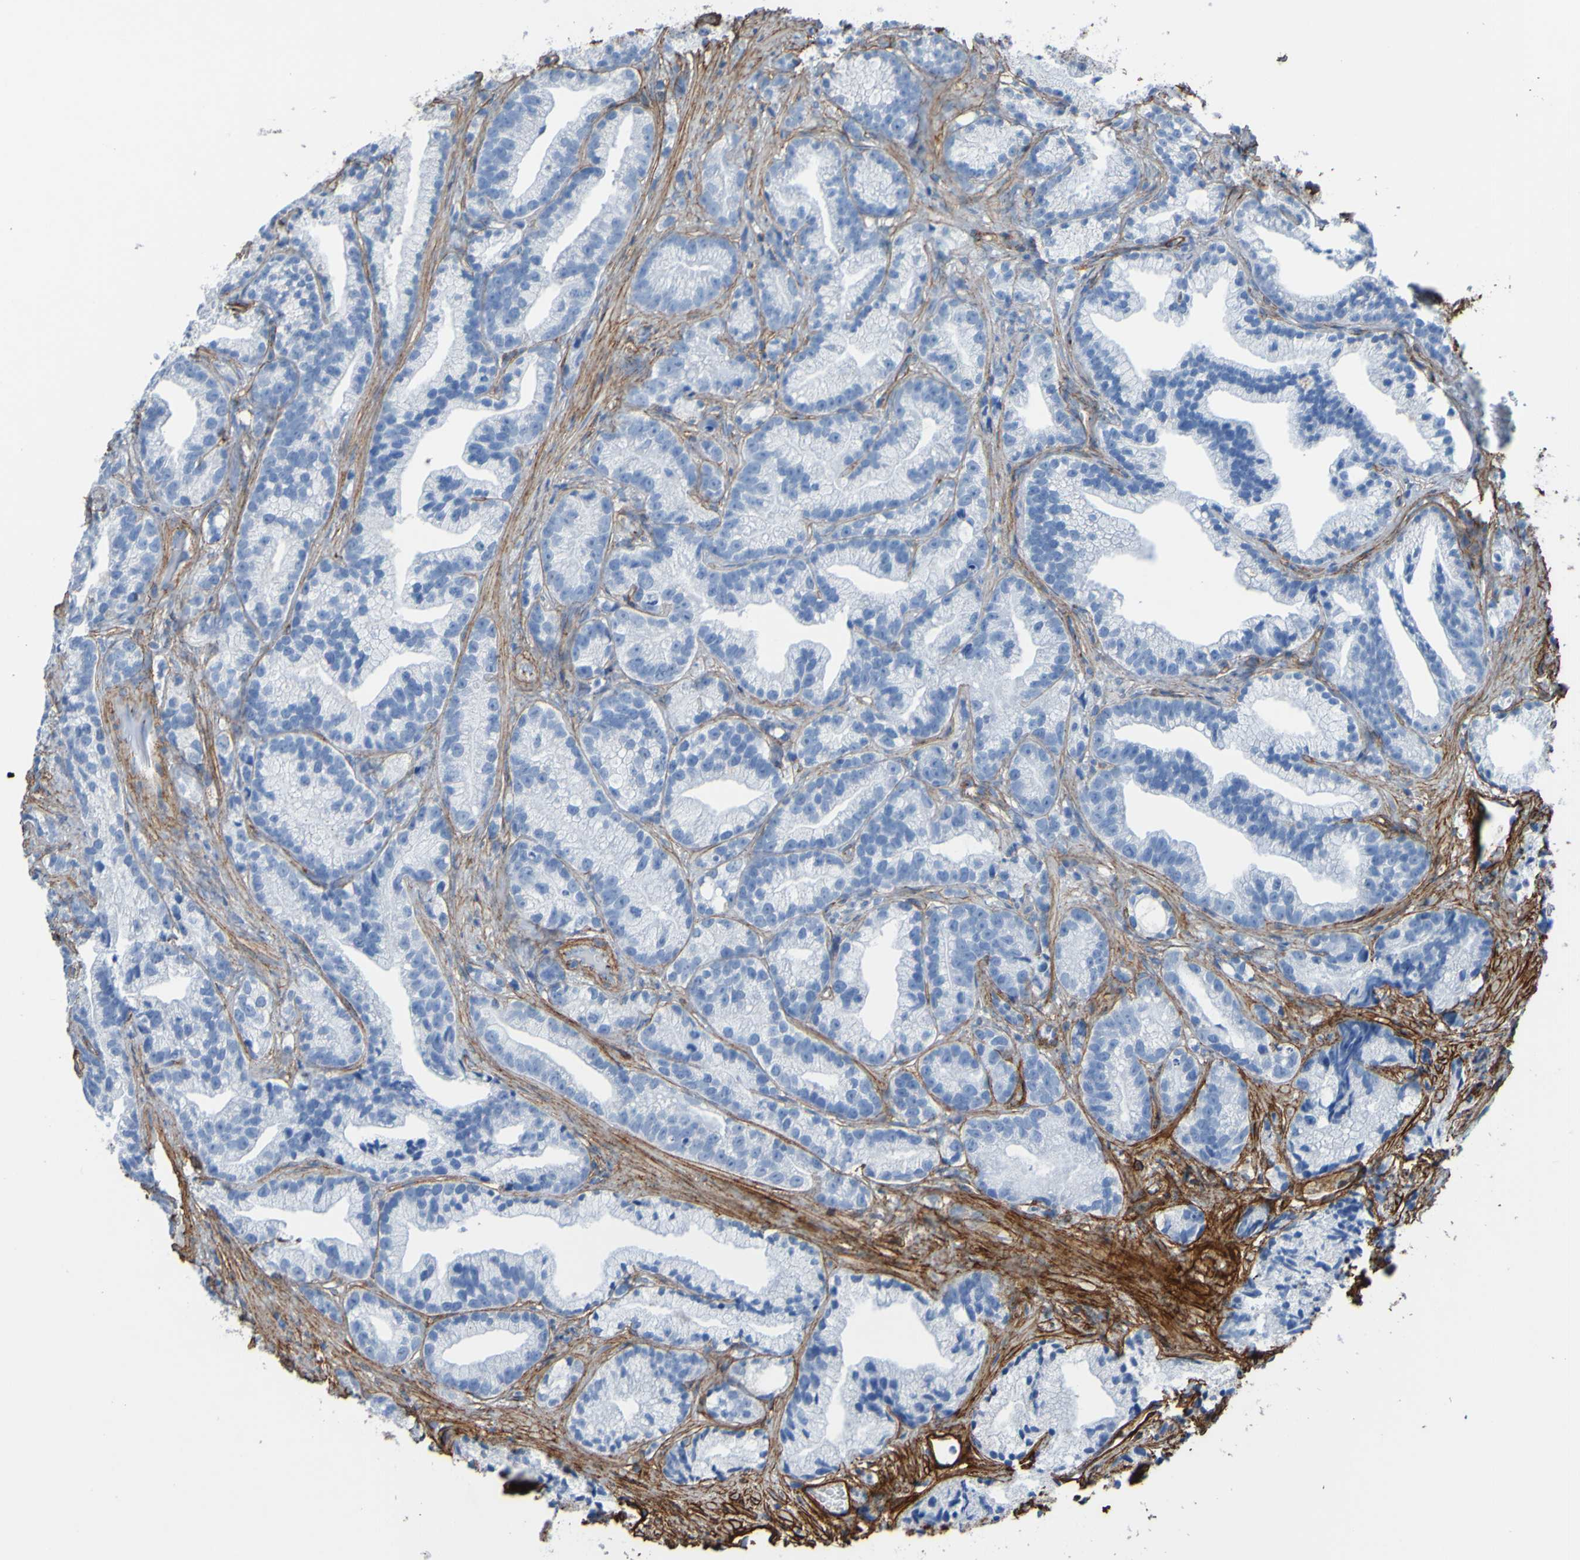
{"staining": {"intensity": "negative", "quantity": "none", "location": "none"}, "tissue": "prostate cancer", "cell_type": "Tumor cells", "image_type": "cancer", "snomed": [{"axis": "morphology", "description": "Adenocarcinoma, Low grade"}, {"axis": "topography", "description": "Prostate"}], "caption": "Tumor cells show no significant expression in adenocarcinoma (low-grade) (prostate).", "gene": "COL4A2", "patient": {"sex": "male", "age": 89}}